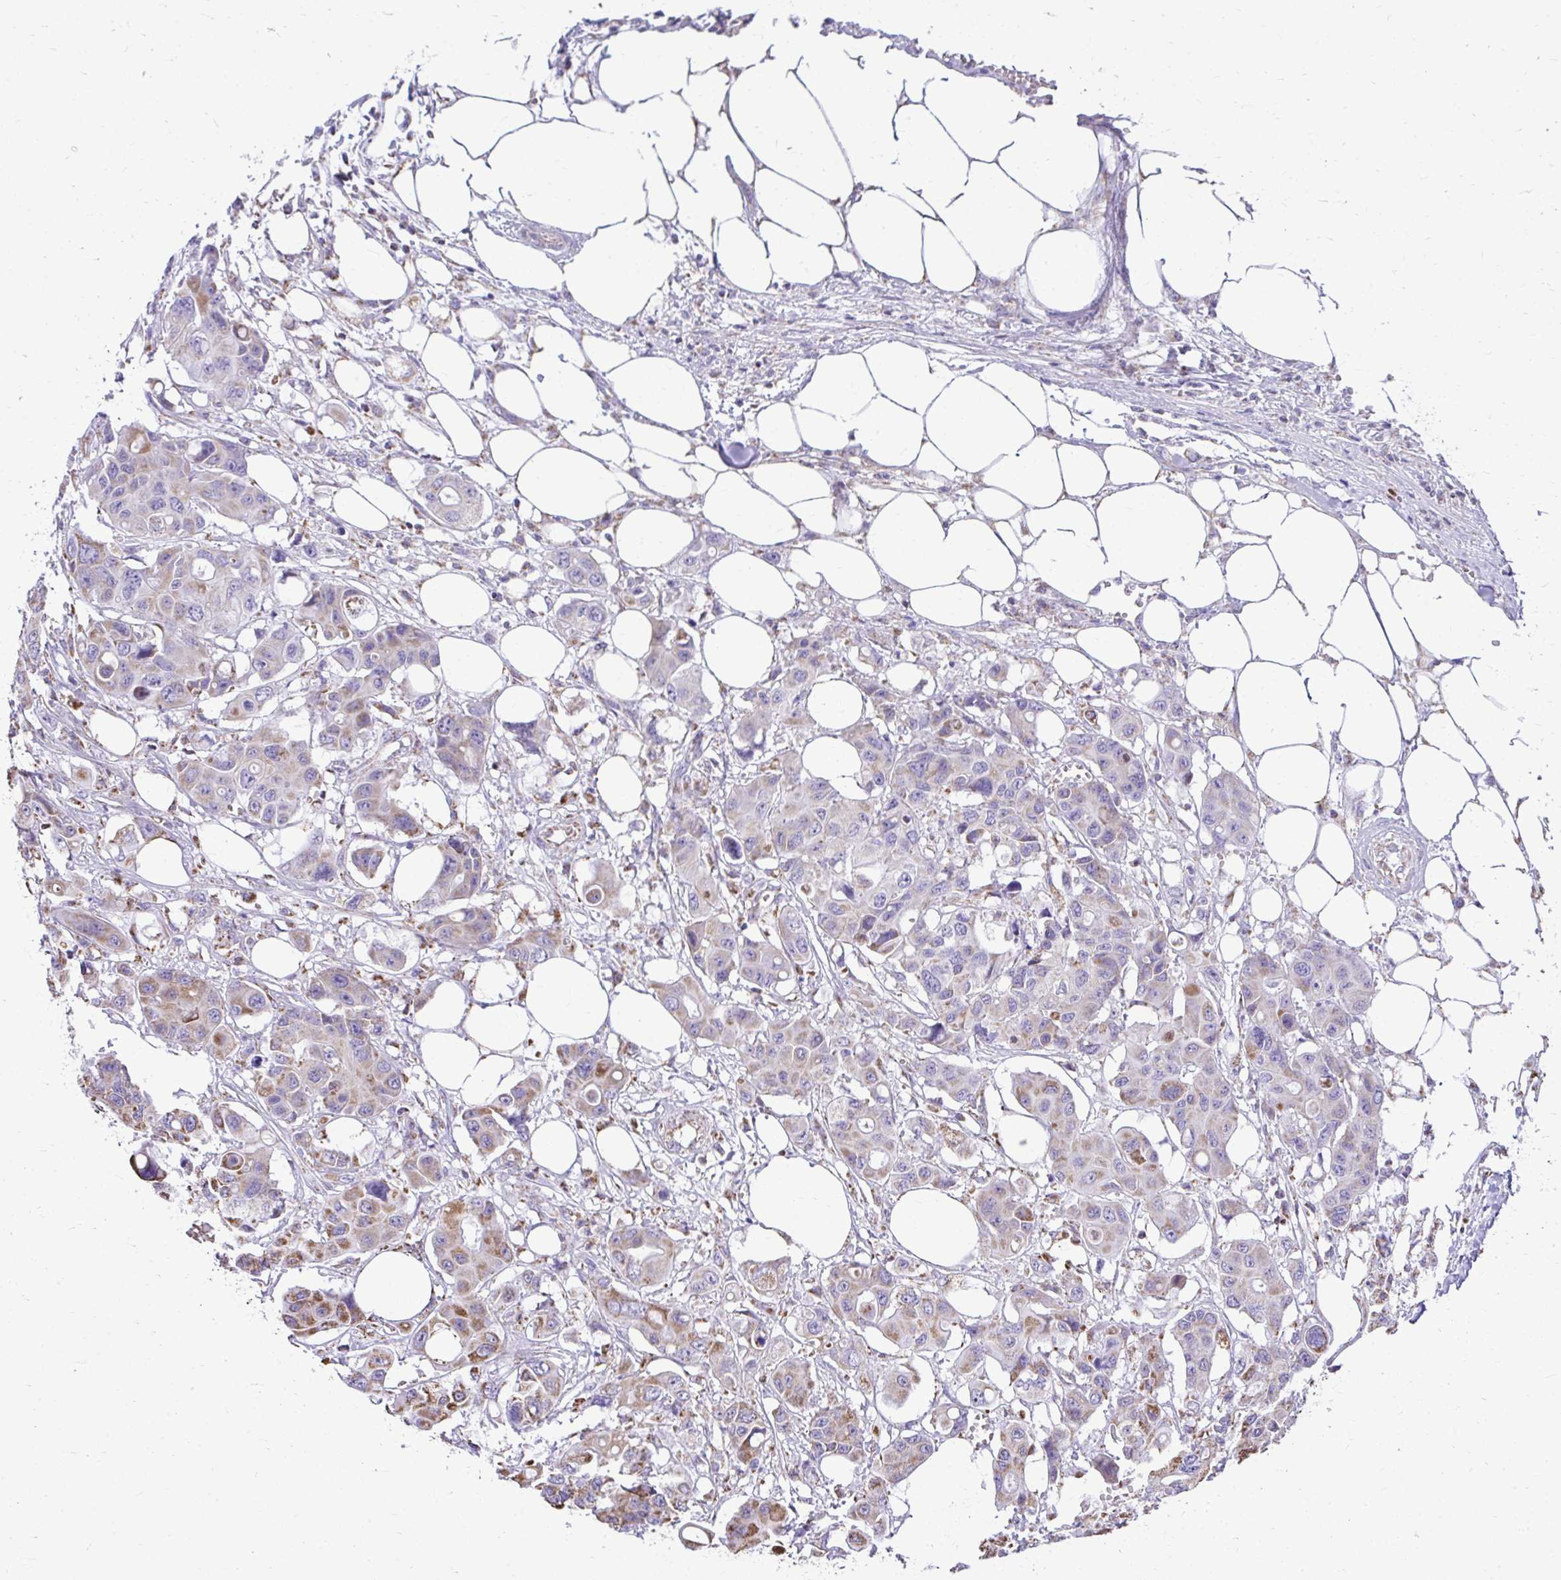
{"staining": {"intensity": "weak", "quantity": "25%-75%", "location": "cytoplasmic/membranous"}, "tissue": "colorectal cancer", "cell_type": "Tumor cells", "image_type": "cancer", "snomed": [{"axis": "morphology", "description": "Adenocarcinoma, NOS"}, {"axis": "topography", "description": "Colon"}], "caption": "Colorectal adenocarcinoma tissue reveals weak cytoplasmic/membranous expression in approximately 25%-75% of tumor cells The staining is performed using DAB (3,3'-diaminobenzidine) brown chromogen to label protein expression. The nuclei are counter-stained blue using hematoxylin.", "gene": "MPZL2", "patient": {"sex": "male", "age": 77}}